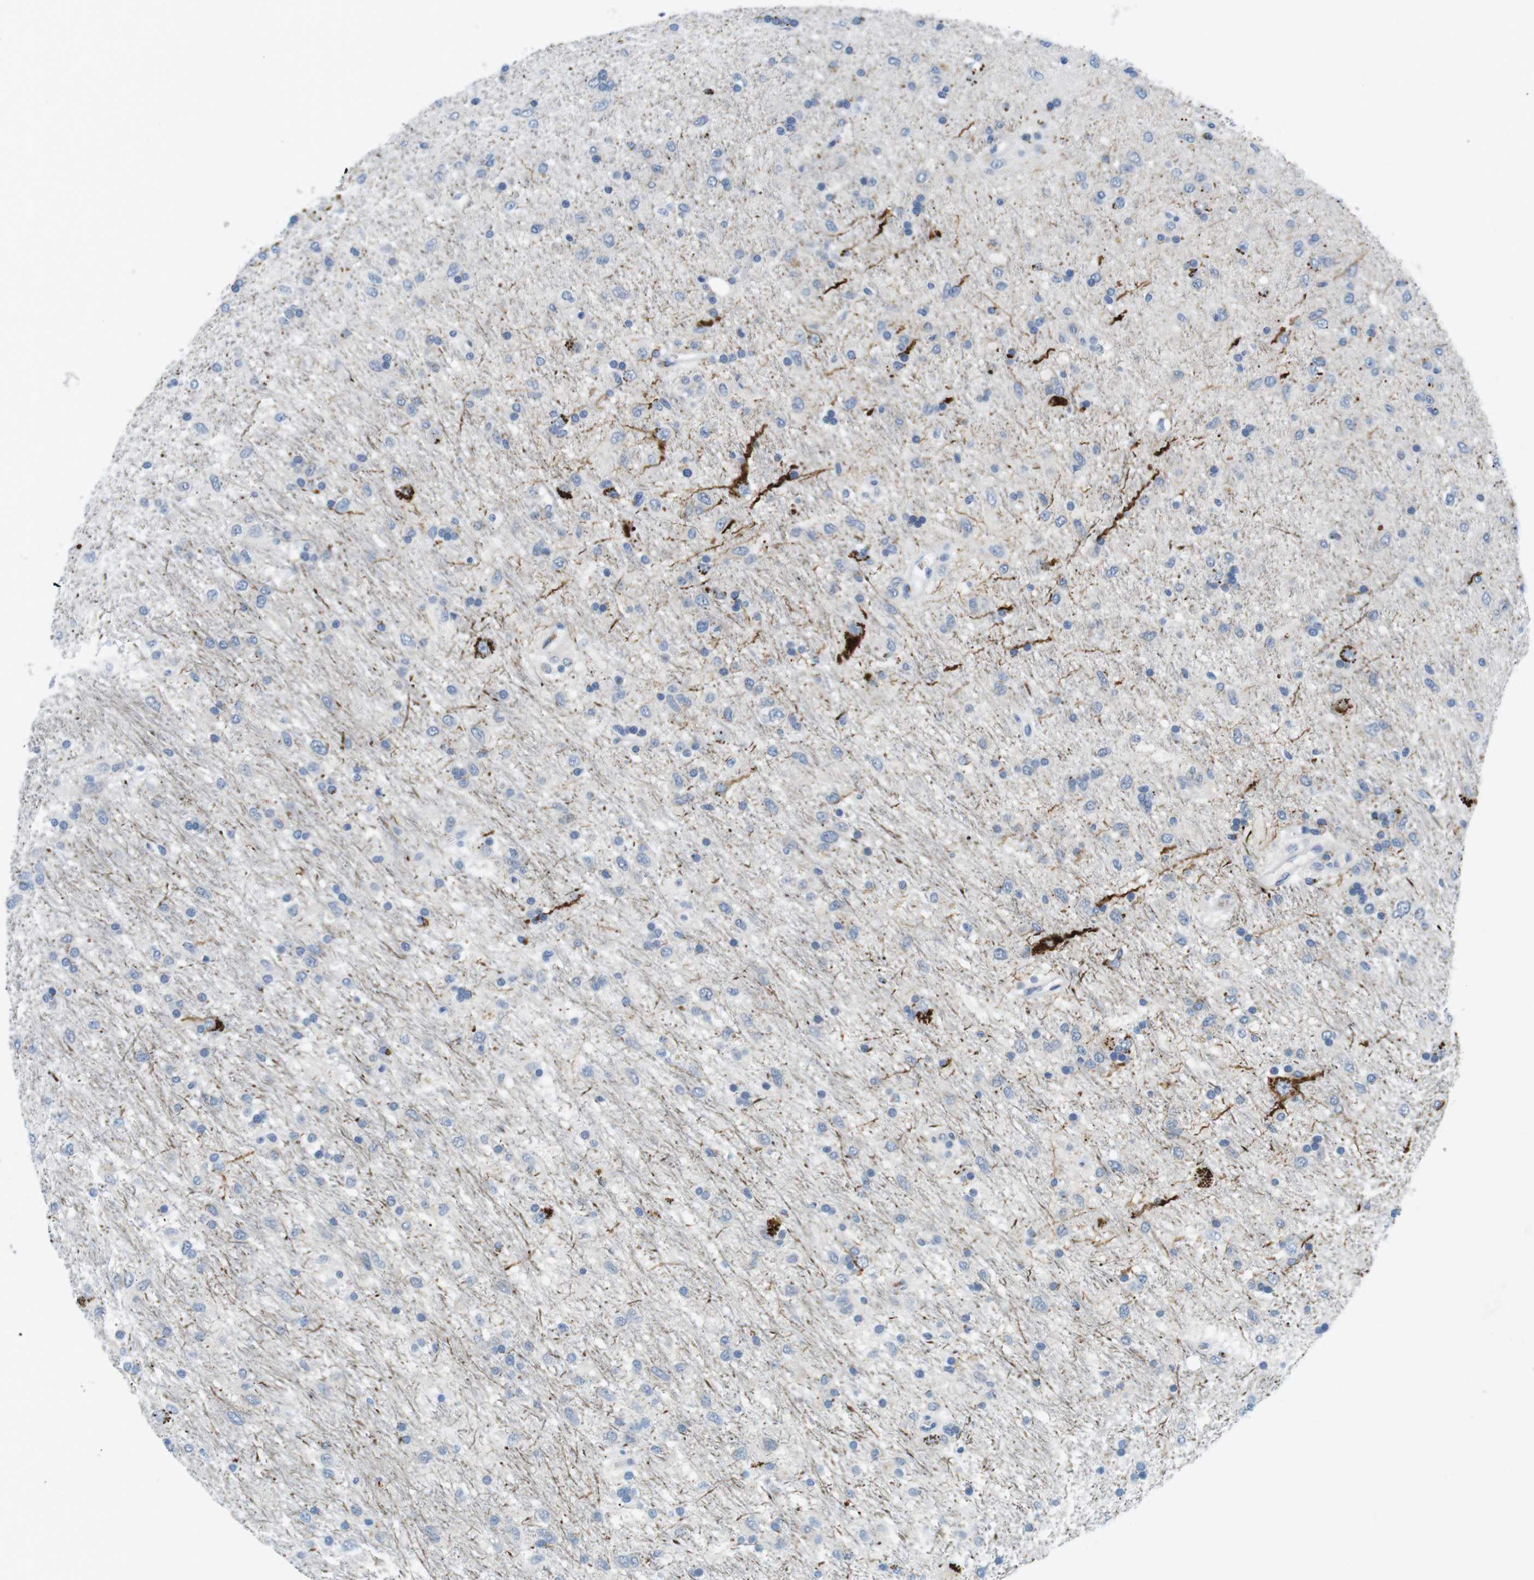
{"staining": {"intensity": "negative", "quantity": "none", "location": "none"}, "tissue": "glioma", "cell_type": "Tumor cells", "image_type": "cancer", "snomed": [{"axis": "morphology", "description": "Glioma, malignant, Low grade"}, {"axis": "topography", "description": "Brain"}], "caption": "Tumor cells show no significant protein expression in malignant glioma (low-grade). (DAB (3,3'-diaminobenzidine) immunohistochemistry (IHC) visualized using brightfield microscopy, high magnification).", "gene": "TFAP2C", "patient": {"sex": "male", "age": 77}}